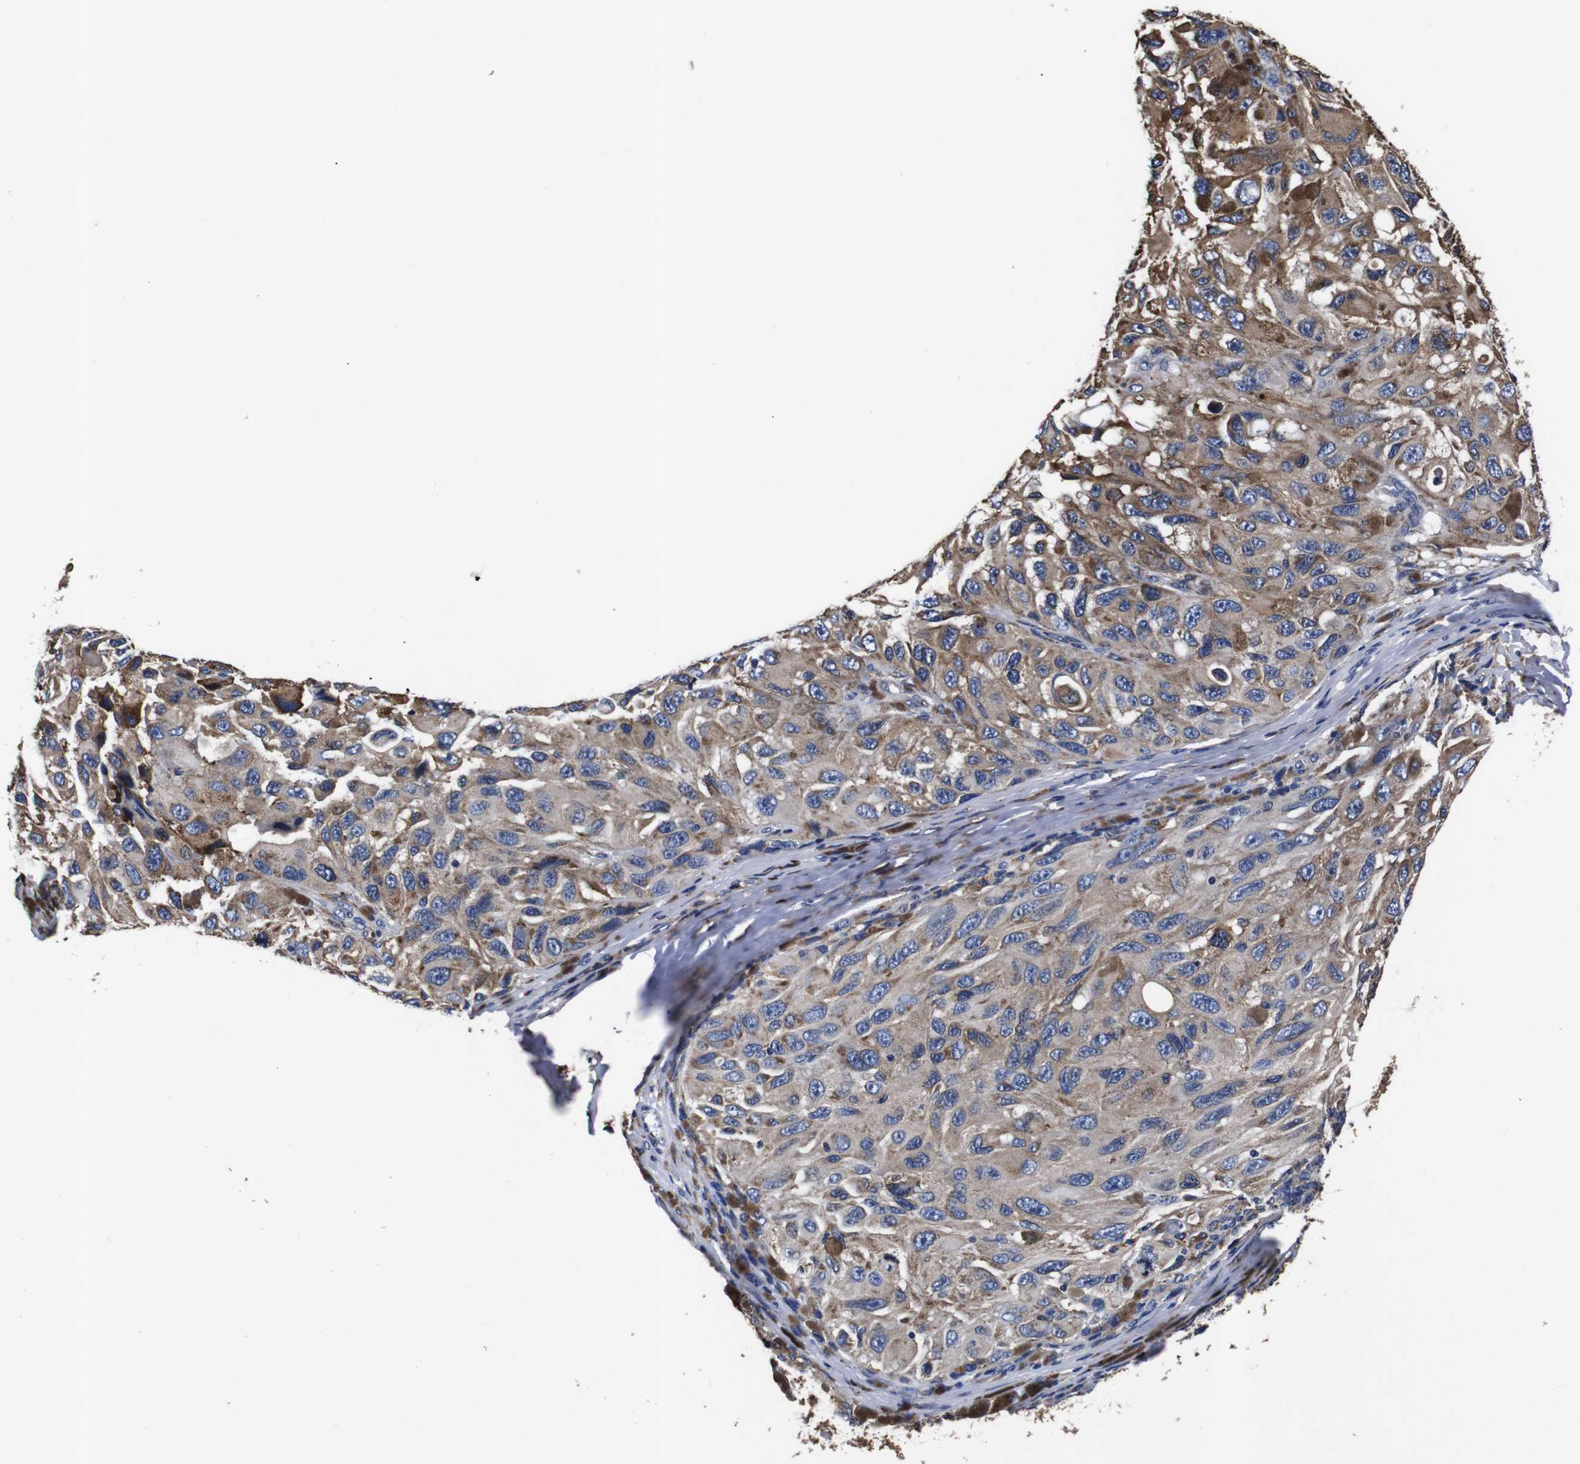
{"staining": {"intensity": "moderate", "quantity": ">75%", "location": "cytoplasmic/membranous"}, "tissue": "melanoma", "cell_type": "Tumor cells", "image_type": "cancer", "snomed": [{"axis": "morphology", "description": "Malignant melanoma, NOS"}, {"axis": "topography", "description": "Skin"}], "caption": "The photomicrograph demonstrates immunohistochemical staining of malignant melanoma. There is moderate cytoplasmic/membranous positivity is appreciated in approximately >75% of tumor cells.", "gene": "PPIB", "patient": {"sex": "female", "age": 73}}